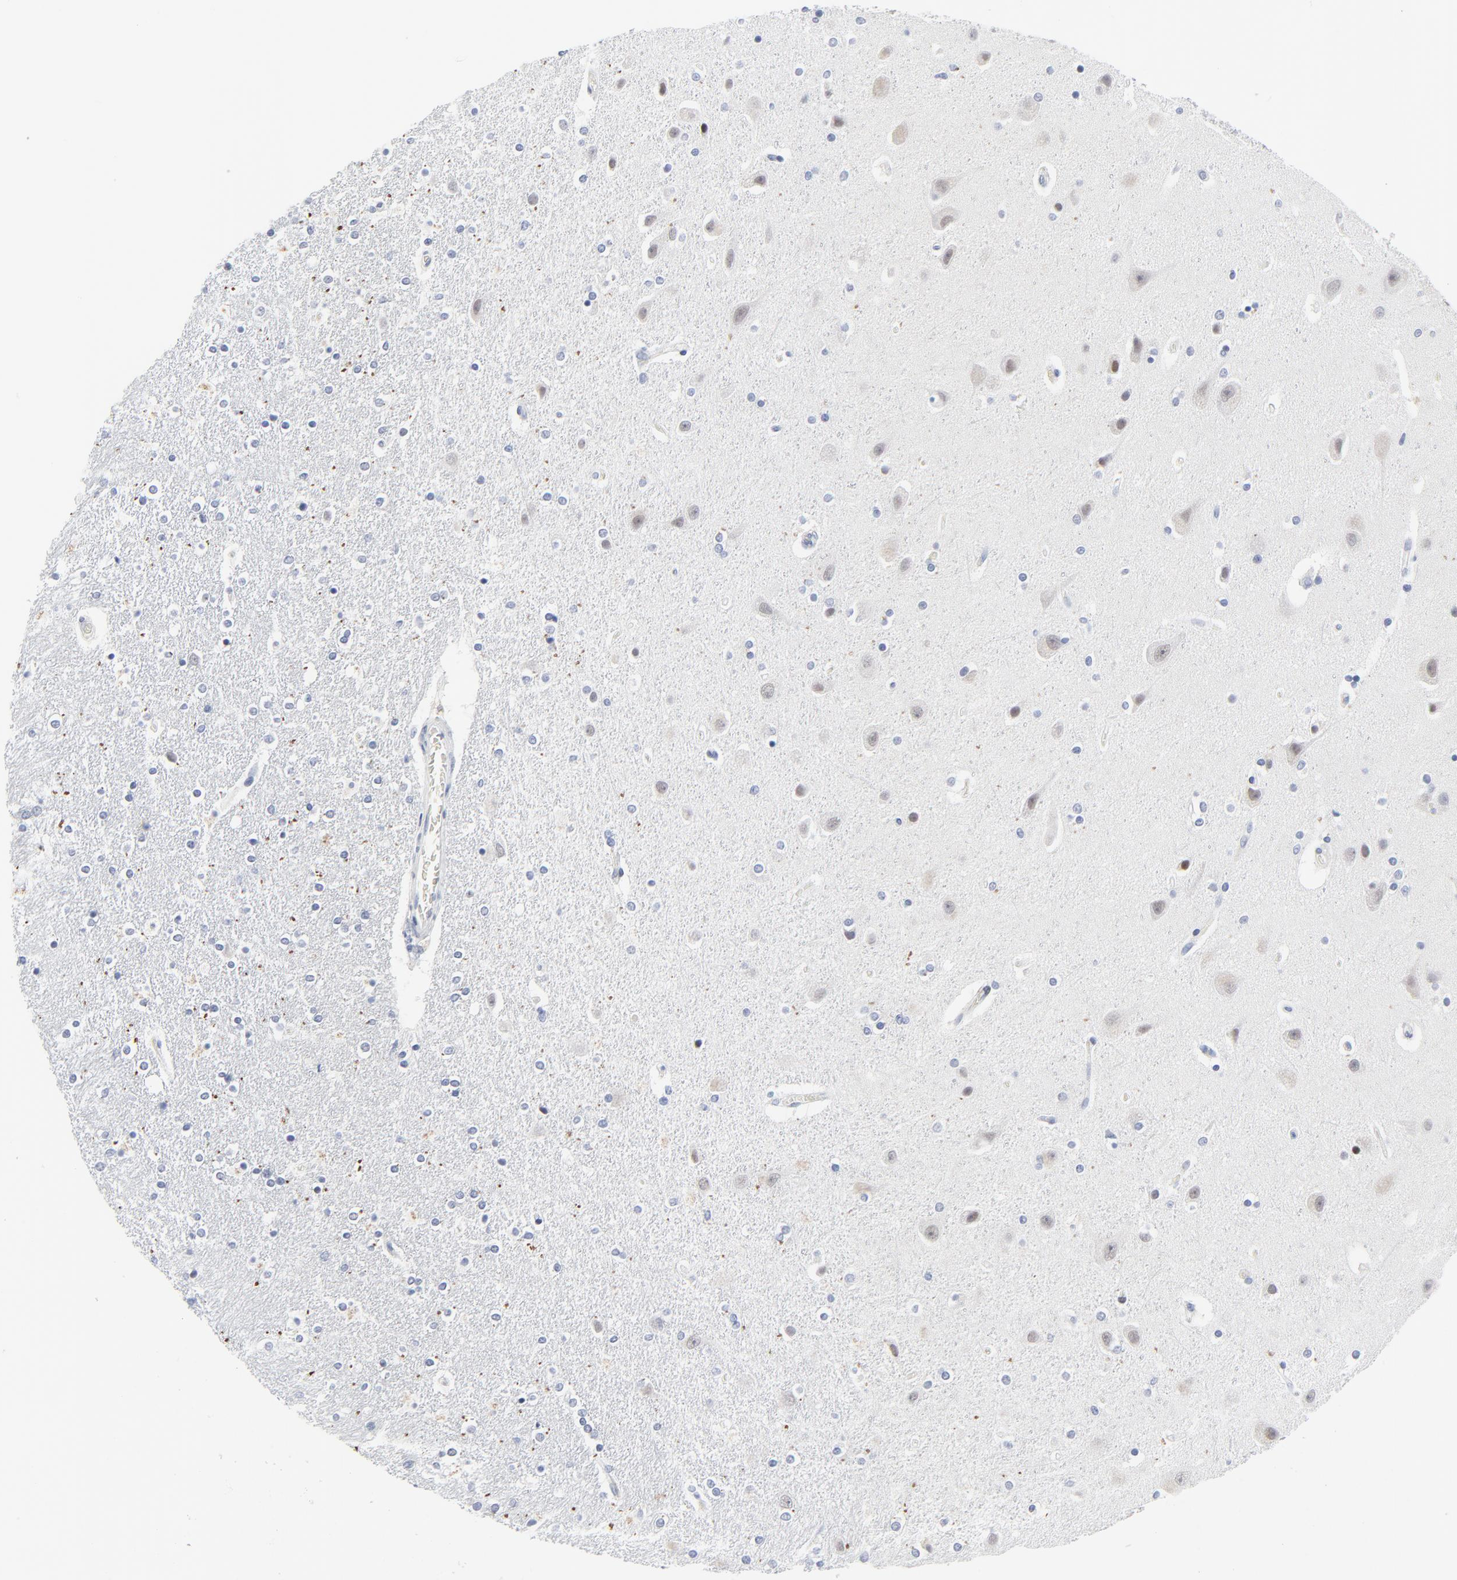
{"staining": {"intensity": "negative", "quantity": "none", "location": "none"}, "tissue": "caudate", "cell_type": "Glial cells", "image_type": "normal", "snomed": [{"axis": "morphology", "description": "Normal tissue, NOS"}, {"axis": "topography", "description": "Lateral ventricle wall"}], "caption": "A high-resolution micrograph shows immunohistochemistry staining of unremarkable caudate, which demonstrates no significant staining in glial cells.", "gene": "ZNF589", "patient": {"sex": "female", "age": 54}}